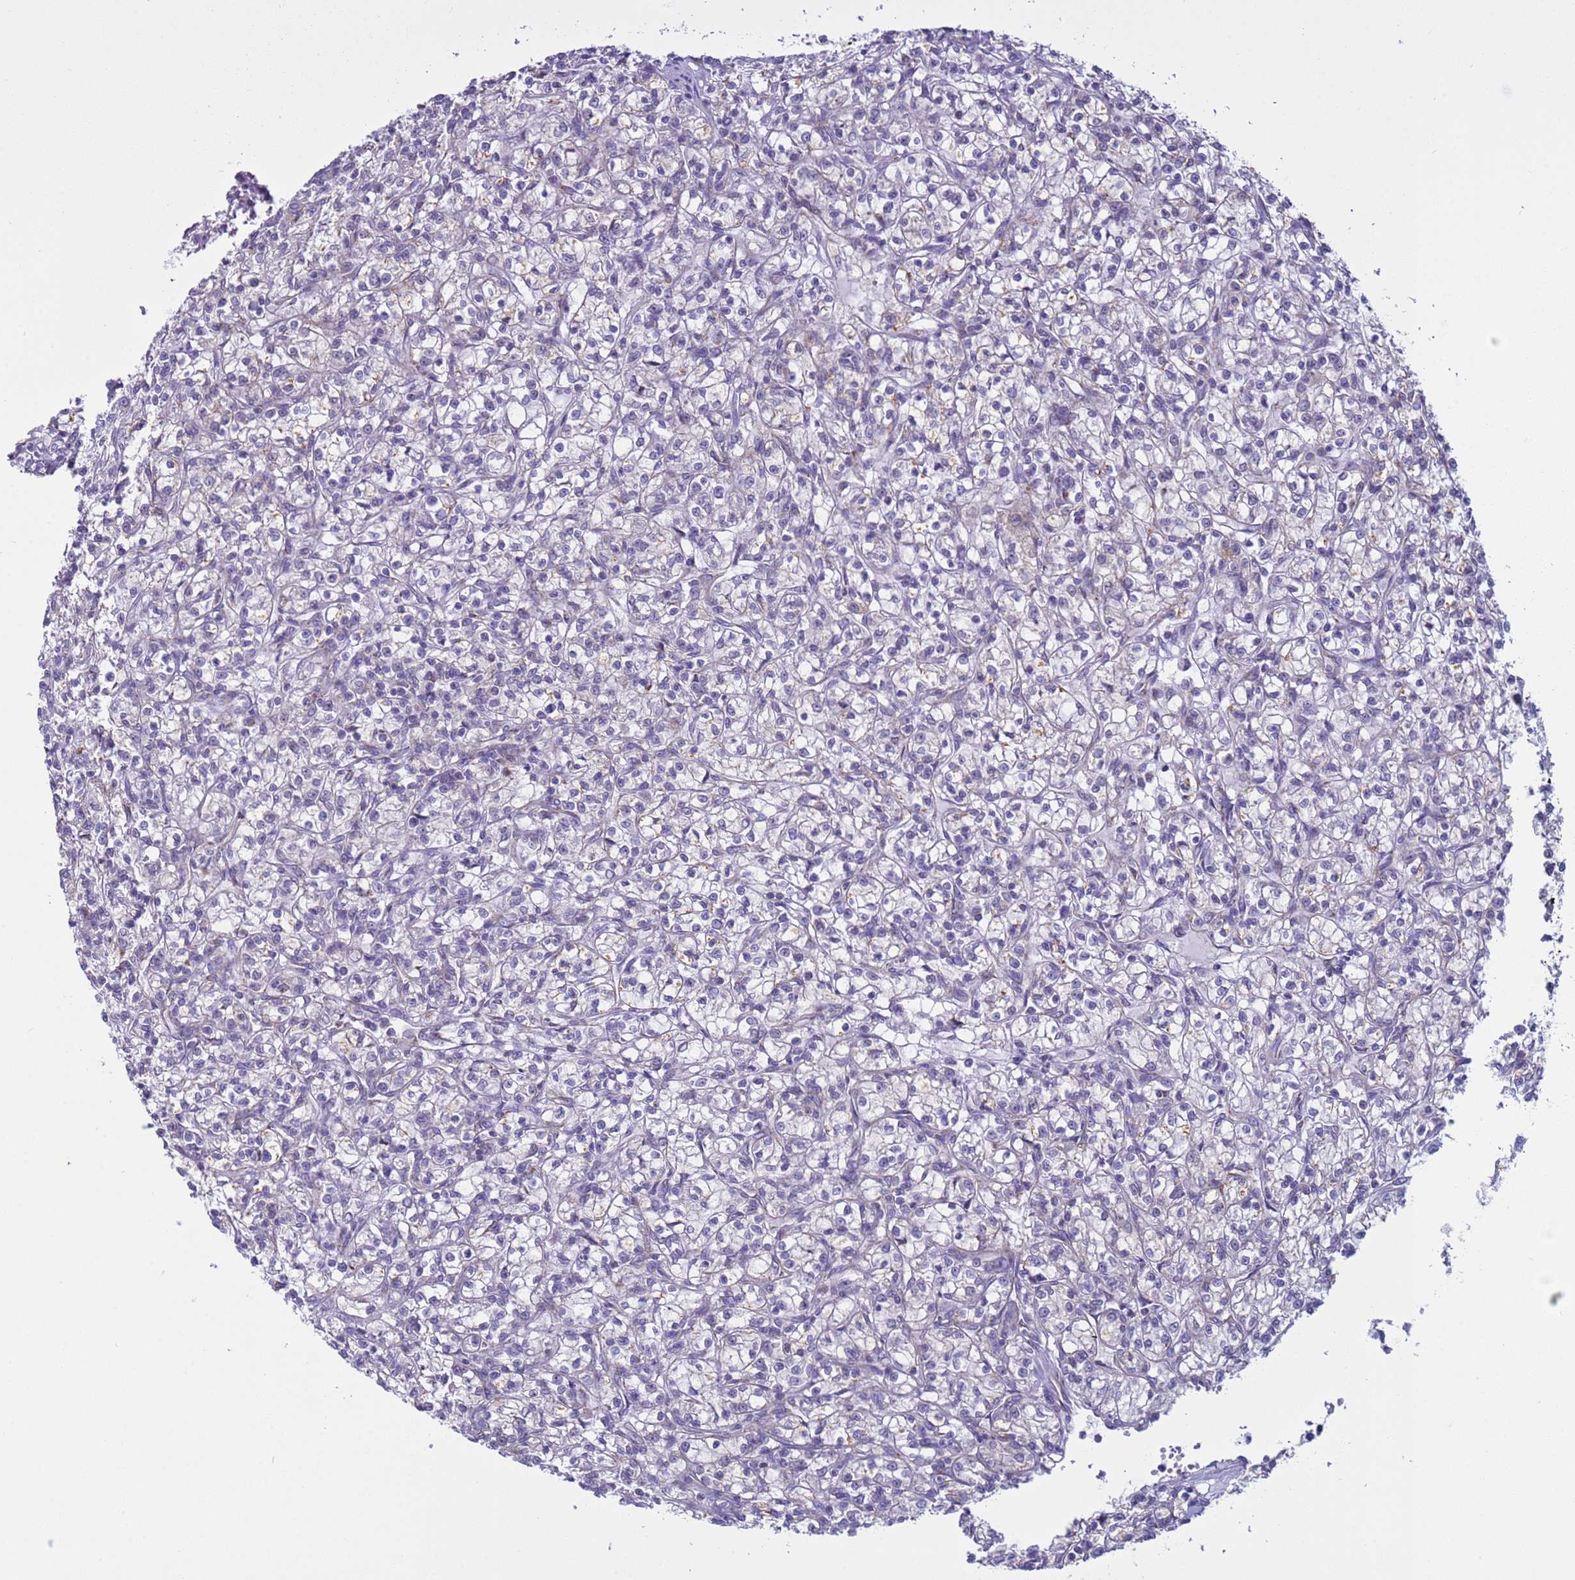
{"staining": {"intensity": "negative", "quantity": "none", "location": "none"}, "tissue": "renal cancer", "cell_type": "Tumor cells", "image_type": "cancer", "snomed": [{"axis": "morphology", "description": "Adenocarcinoma, NOS"}, {"axis": "topography", "description": "Kidney"}], "caption": "Tumor cells are negative for brown protein staining in renal cancer. The staining was performed using DAB (3,3'-diaminobenzidine) to visualize the protein expression in brown, while the nuclei were stained in blue with hematoxylin (Magnification: 20x).", "gene": "NCALD", "patient": {"sex": "female", "age": 59}}